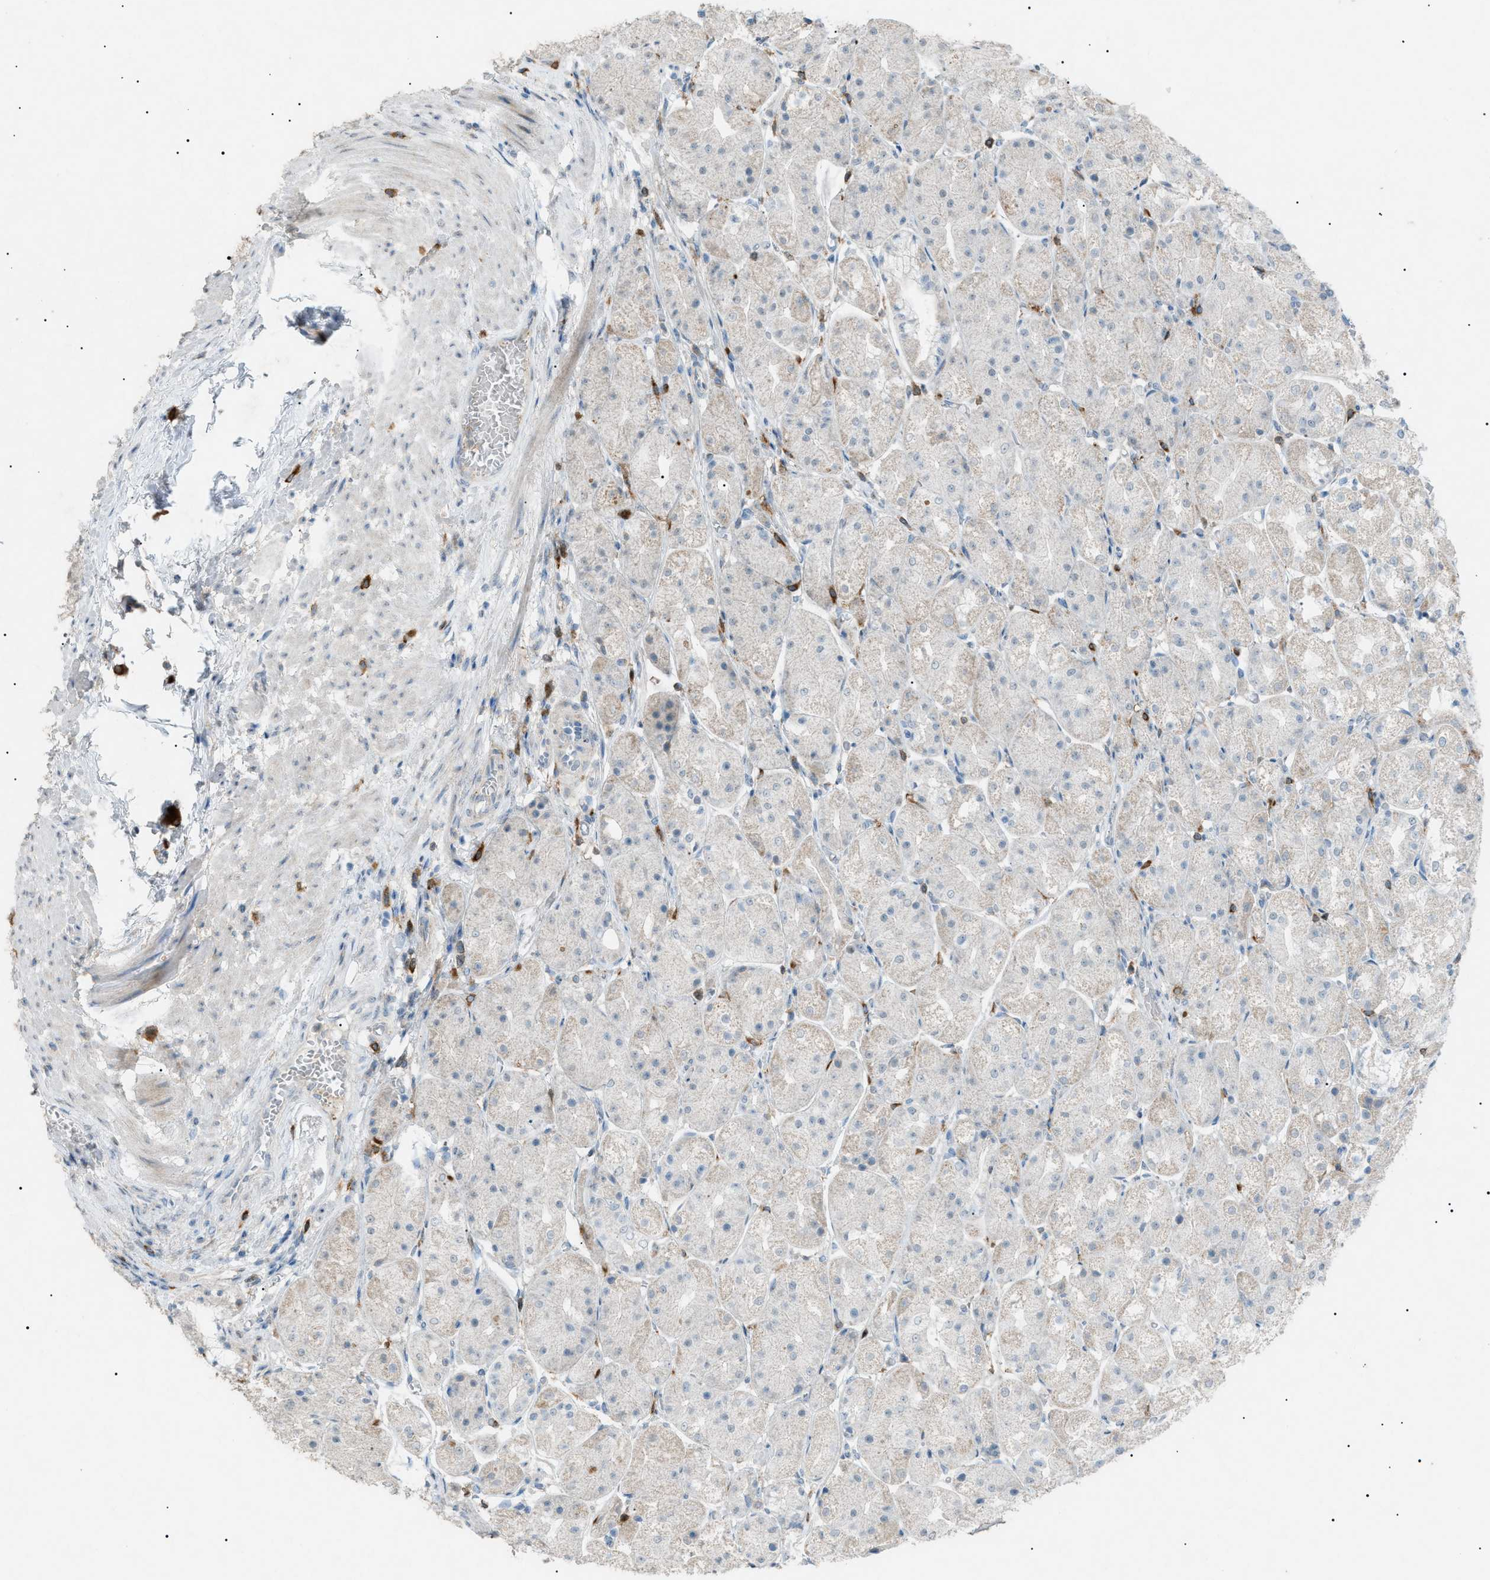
{"staining": {"intensity": "weak", "quantity": "<25%", "location": "cytoplasmic/membranous"}, "tissue": "stomach", "cell_type": "Glandular cells", "image_type": "normal", "snomed": [{"axis": "morphology", "description": "Normal tissue, NOS"}, {"axis": "topography", "description": "Stomach, upper"}], "caption": "IHC micrograph of unremarkable stomach: human stomach stained with DAB (3,3'-diaminobenzidine) shows no significant protein staining in glandular cells.", "gene": "BTK", "patient": {"sex": "male", "age": 72}}